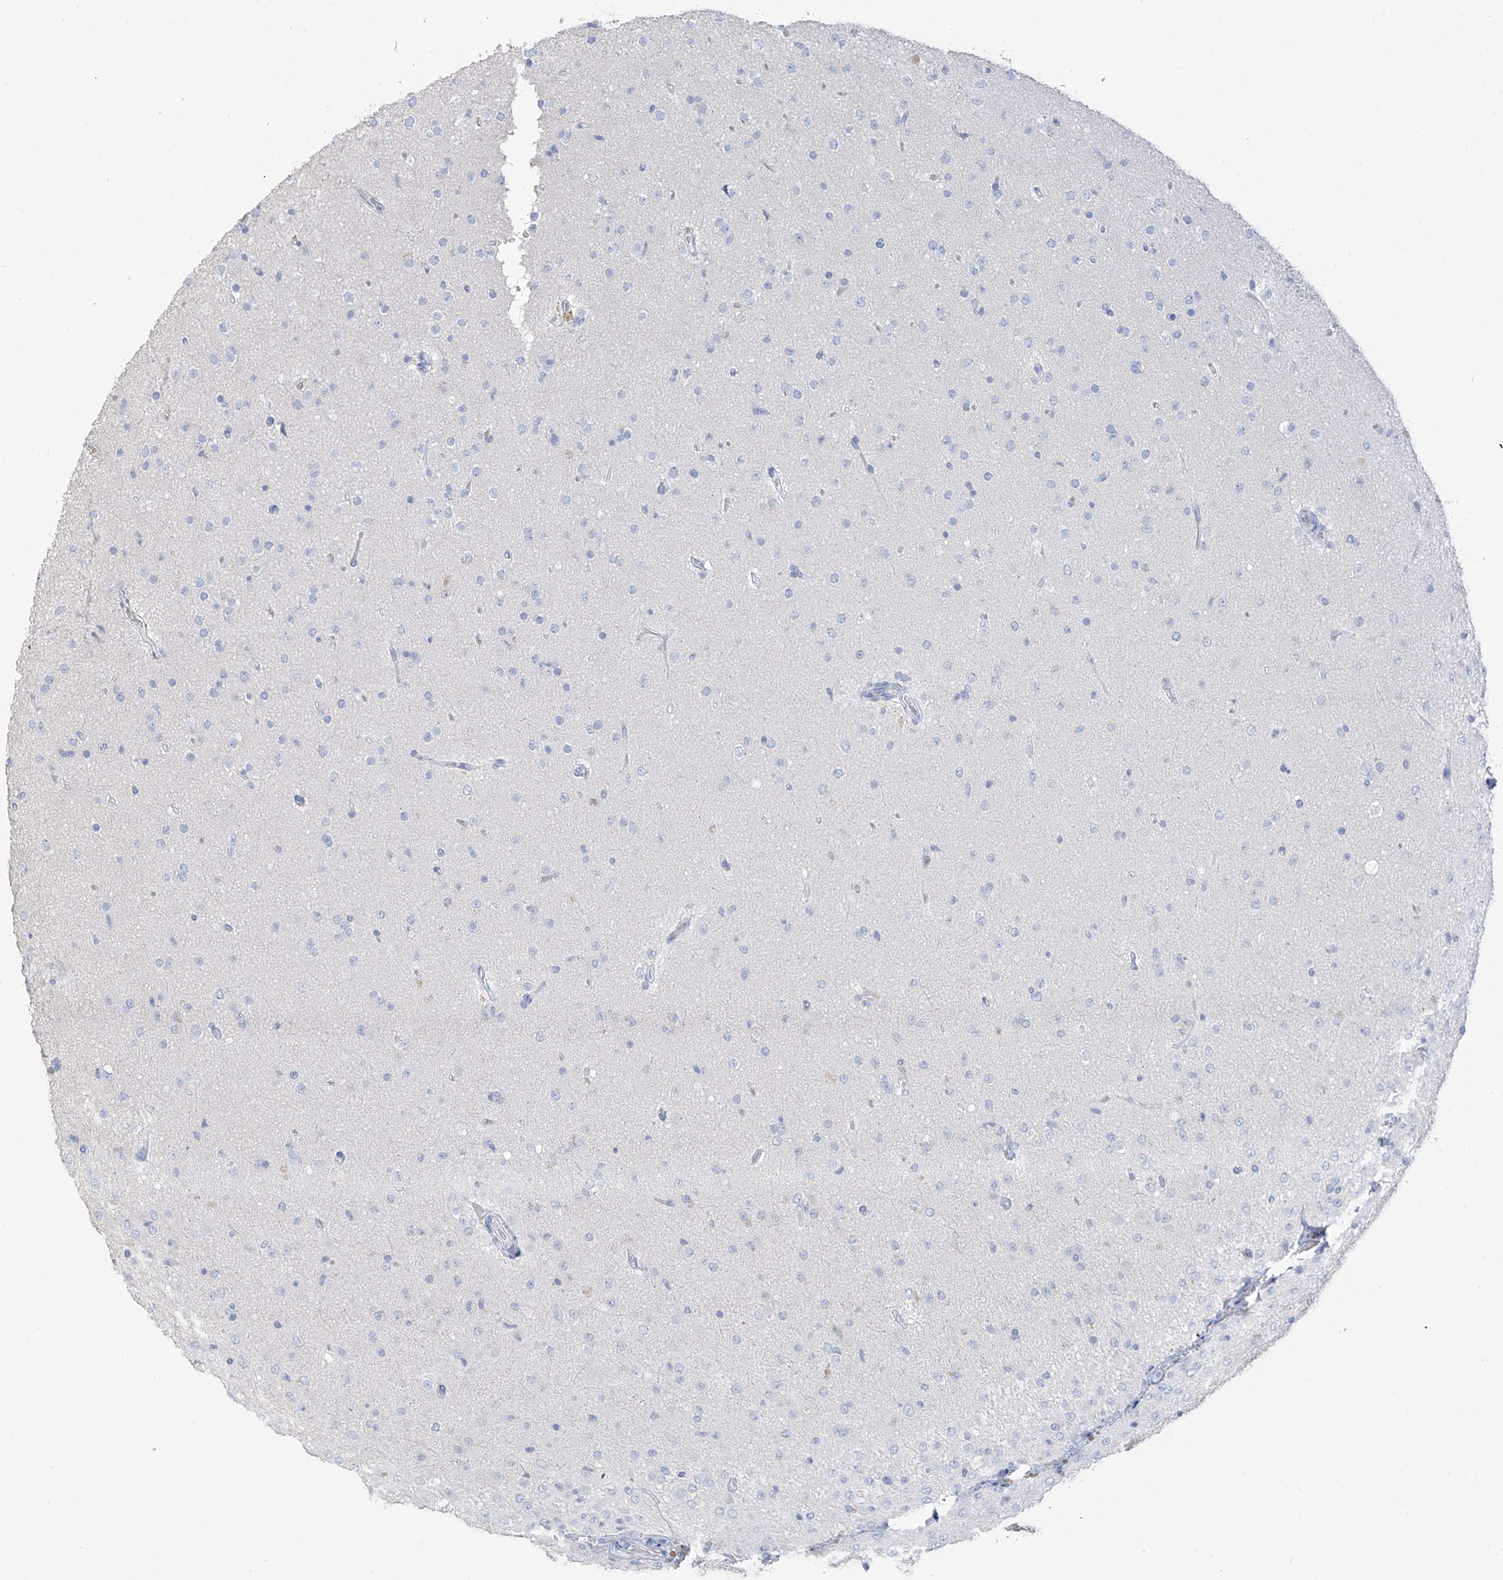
{"staining": {"intensity": "negative", "quantity": "none", "location": "none"}, "tissue": "glioma", "cell_type": "Tumor cells", "image_type": "cancer", "snomed": [{"axis": "morphology", "description": "Glioma, malignant, Low grade"}, {"axis": "topography", "description": "Brain"}], "caption": "Histopathology image shows no significant protein expression in tumor cells of glioma.", "gene": "PAFAH1B3", "patient": {"sex": "male", "age": 65}}